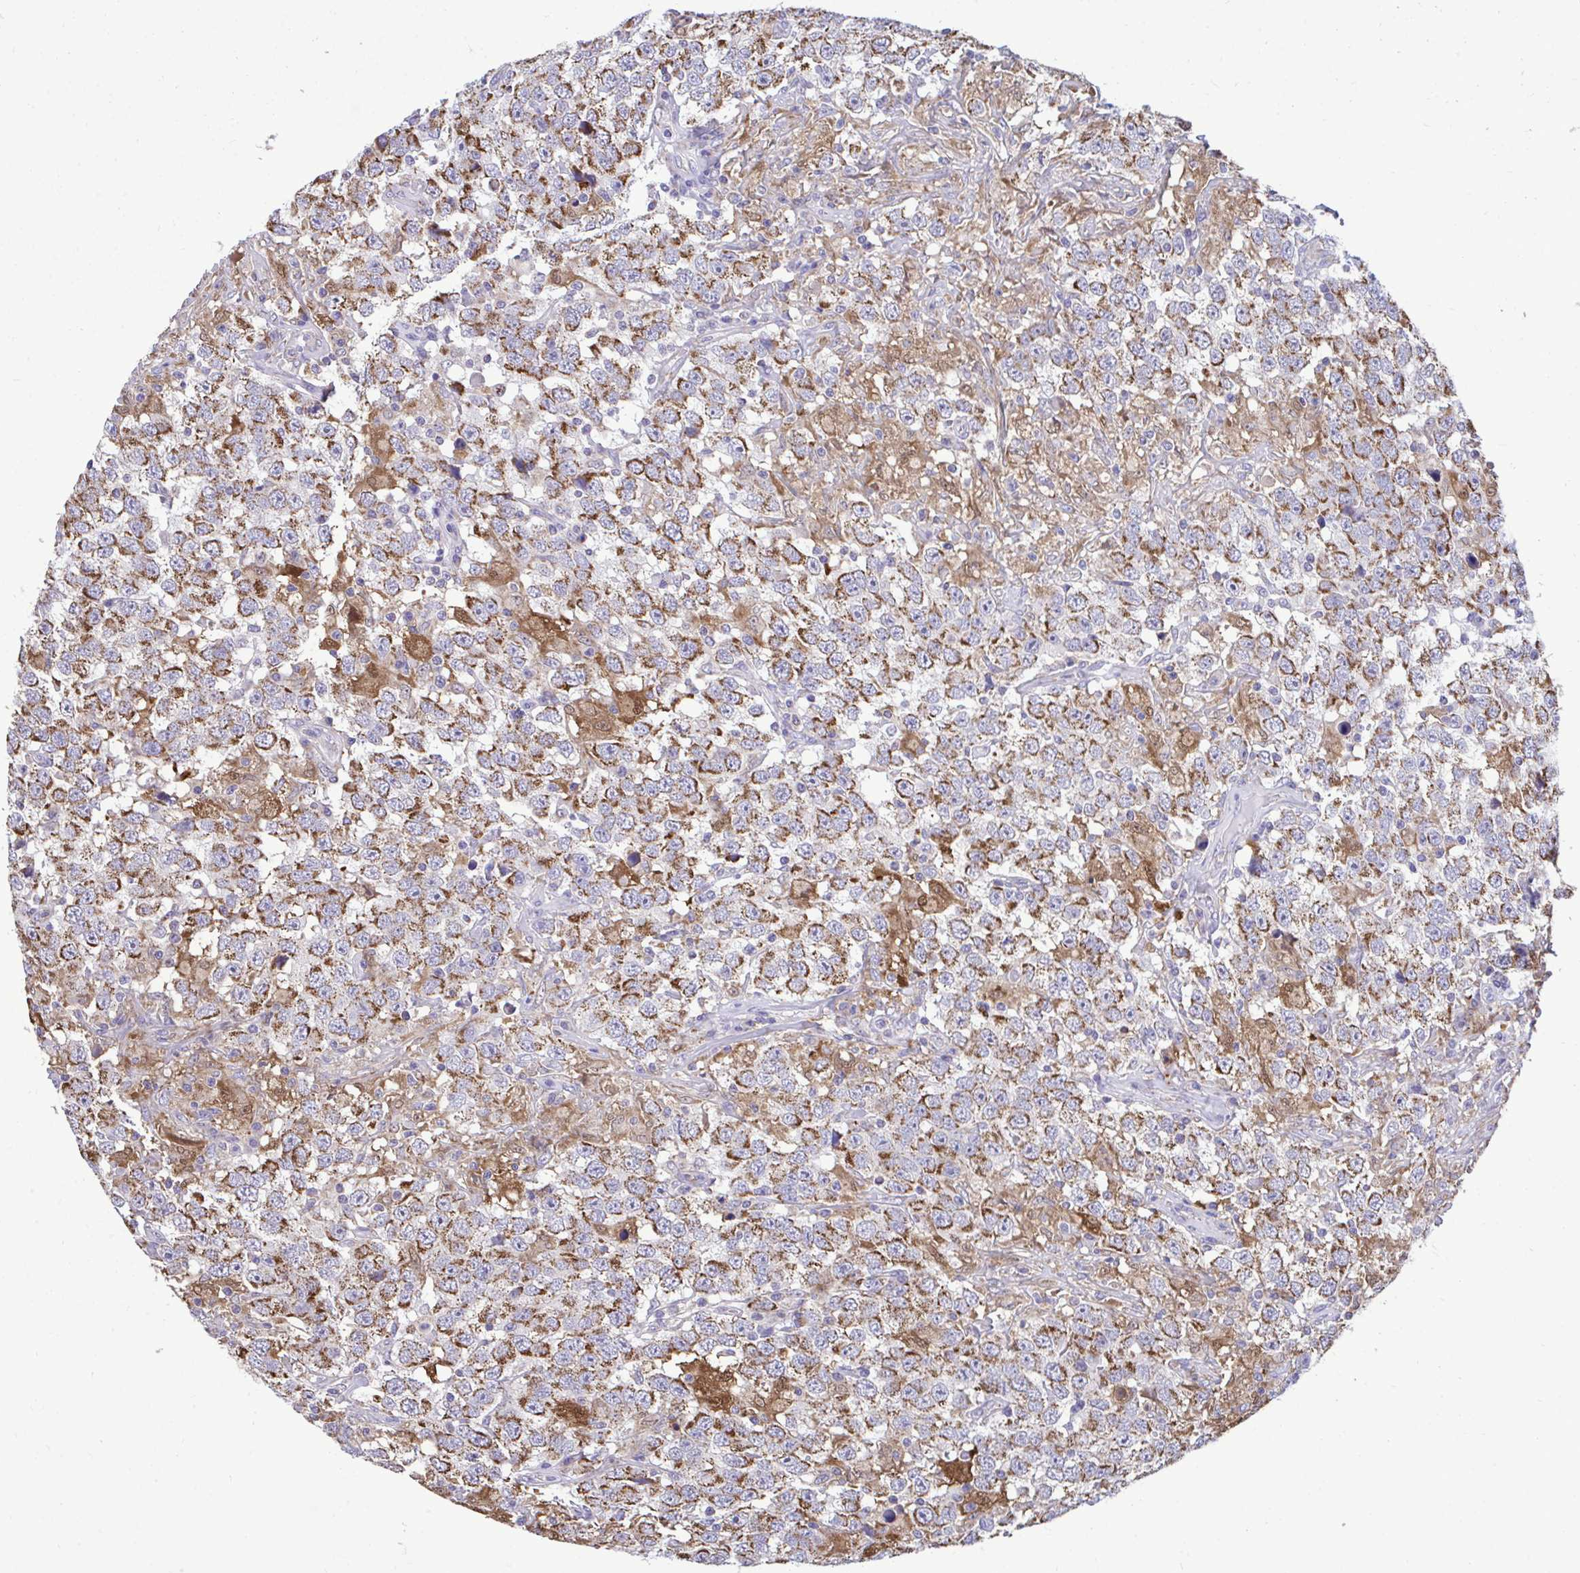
{"staining": {"intensity": "moderate", "quantity": ">75%", "location": "cytoplasmic/membranous"}, "tissue": "testis cancer", "cell_type": "Tumor cells", "image_type": "cancer", "snomed": [{"axis": "morphology", "description": "Seminoma, NOS"}, {"axis": "topography", "description": "Testis"}], "caption": "A brown stain labels moderate cytoplasmic/membranous positivity of a protein in seminoma (testis) tumor cells.", "gene": "SARS2", "patient": {"sex": "male", "age": 41}}